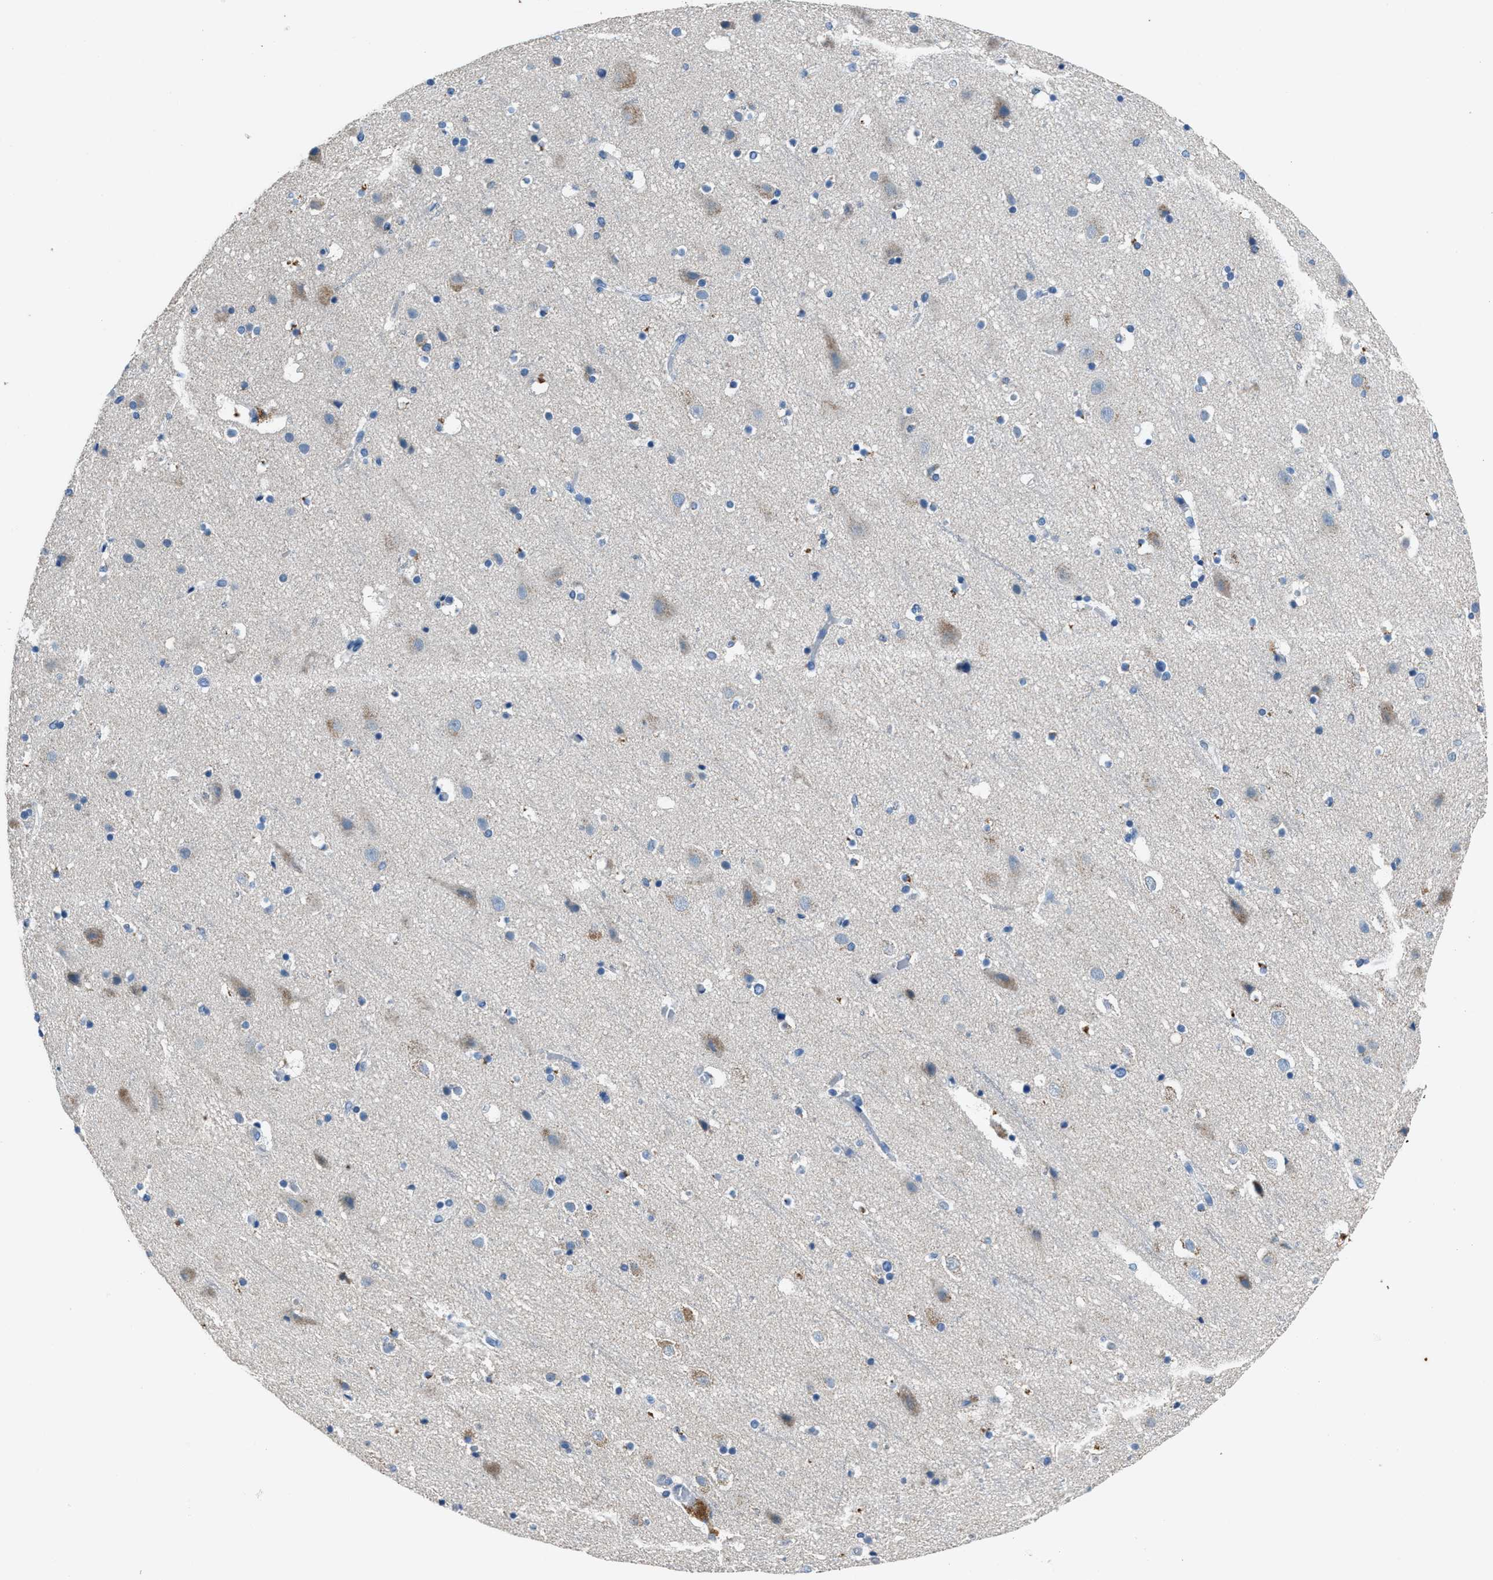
{"staining": {"intensity": "negative", "quantity": "none", "location": "none"}, "tissue": "cerebral cortex", "cell_type": "Endothelial cells", "image_type": "normal", "snomed": [{"axis": "morphology", "description": "Normal tissue, NOS"}, {"axis": "topography", "description": "Cerebral cortex"}], "caption": "This is a photomicrograph of immunohistochemistry (IHC) staining of unremarkable cerebral cortex, which shows no staining in endothelial cells. Nuclei are stained in blue.", "gene": "ADAM2", "patient": {"sex": "male", "age": 45}}